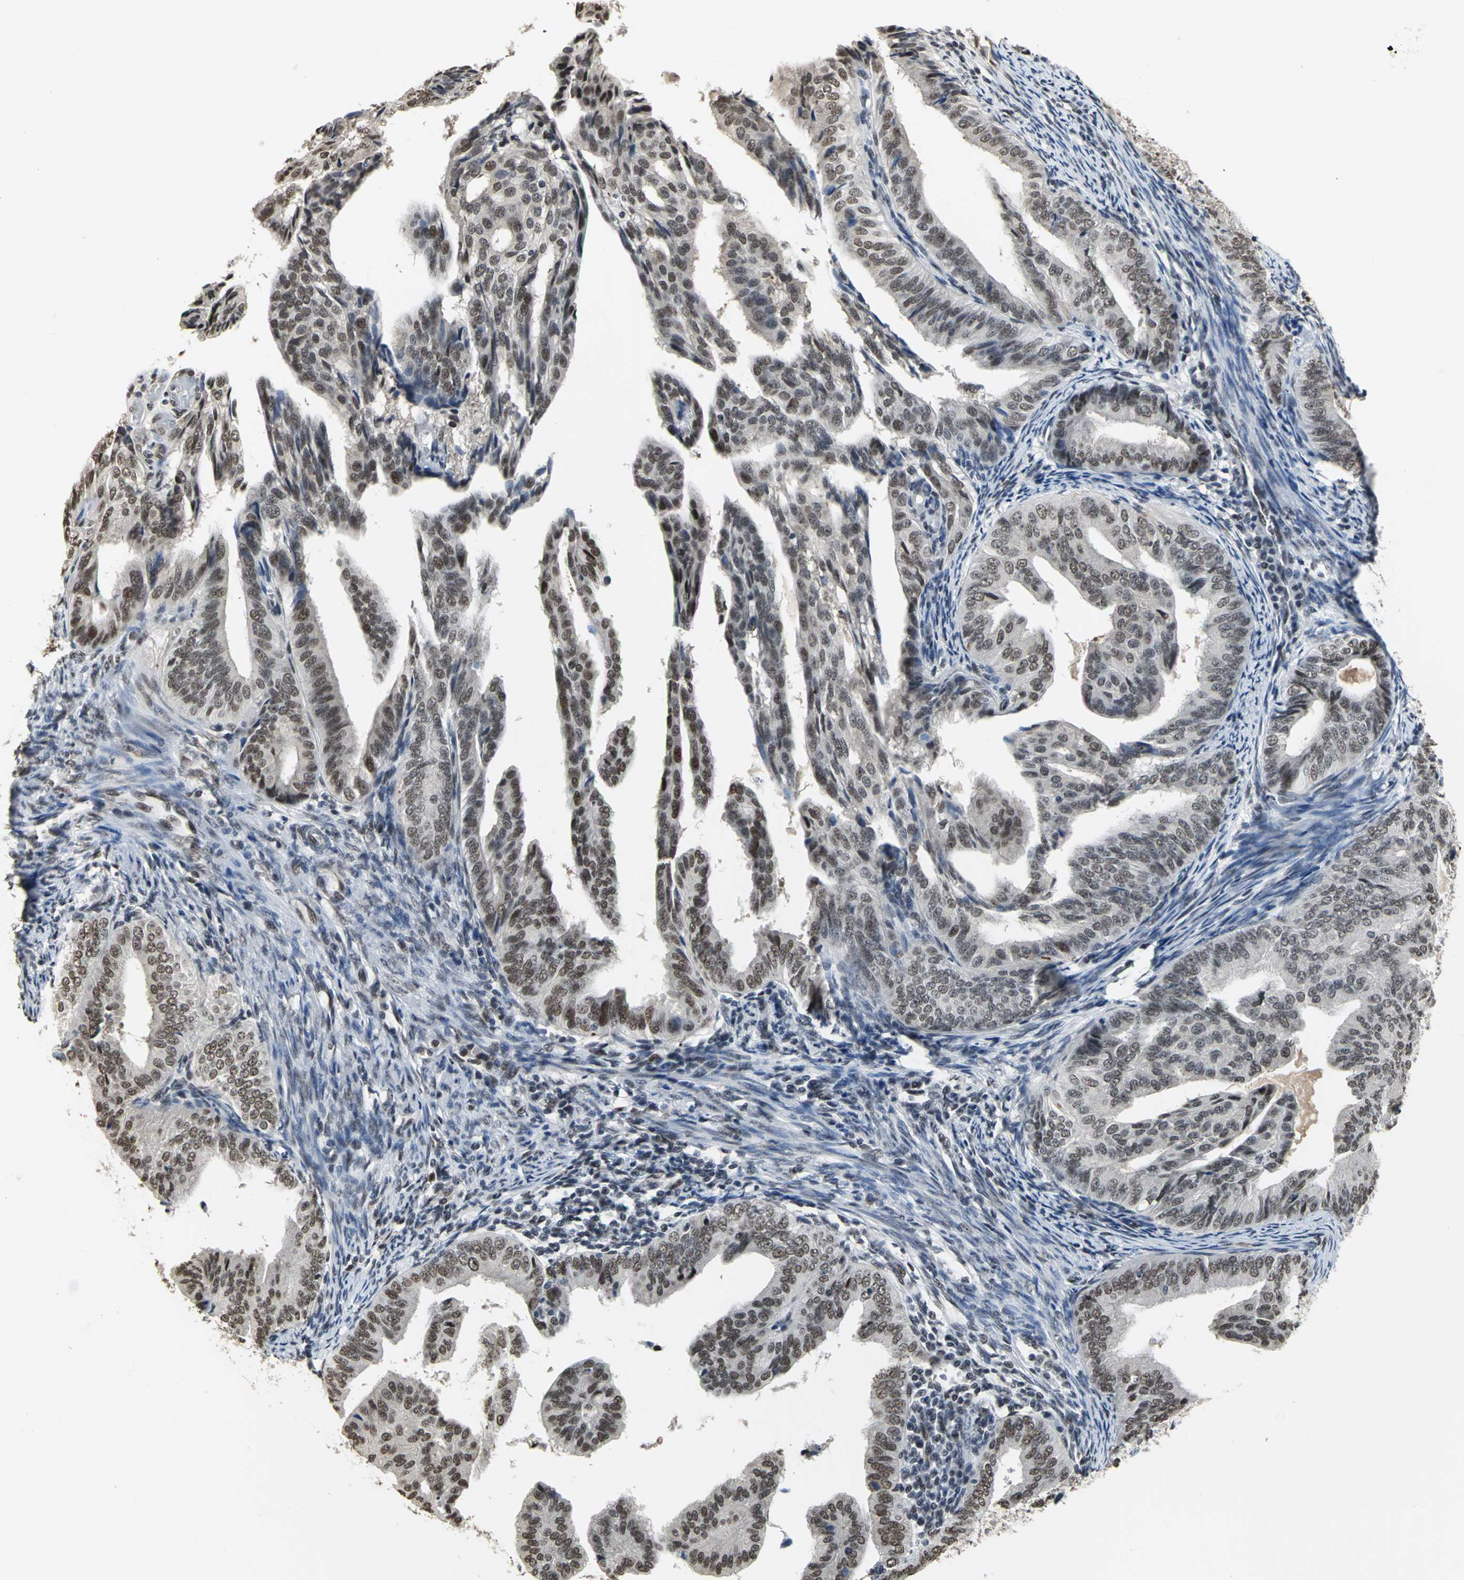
{"staining": {"intensity": "moderate", "quantity": ">75%", "location": "nuclear"}, "tissue": "endometrial cancer", "cell_type": "Tumor cells", "image_type": "cancer", "snomed": [{"axis": "morphology", "description": "Adenocarcinoma, NOS"}, {"axis": "topography", "description": "Endometrium"}], "caption": "Tumor cells display moderate nuclear positivity in about >75% of cells in adenocarcinoma (endometrial).", "gene": "CCDC88C", "patient": {"sex": "female", "age": 58}}